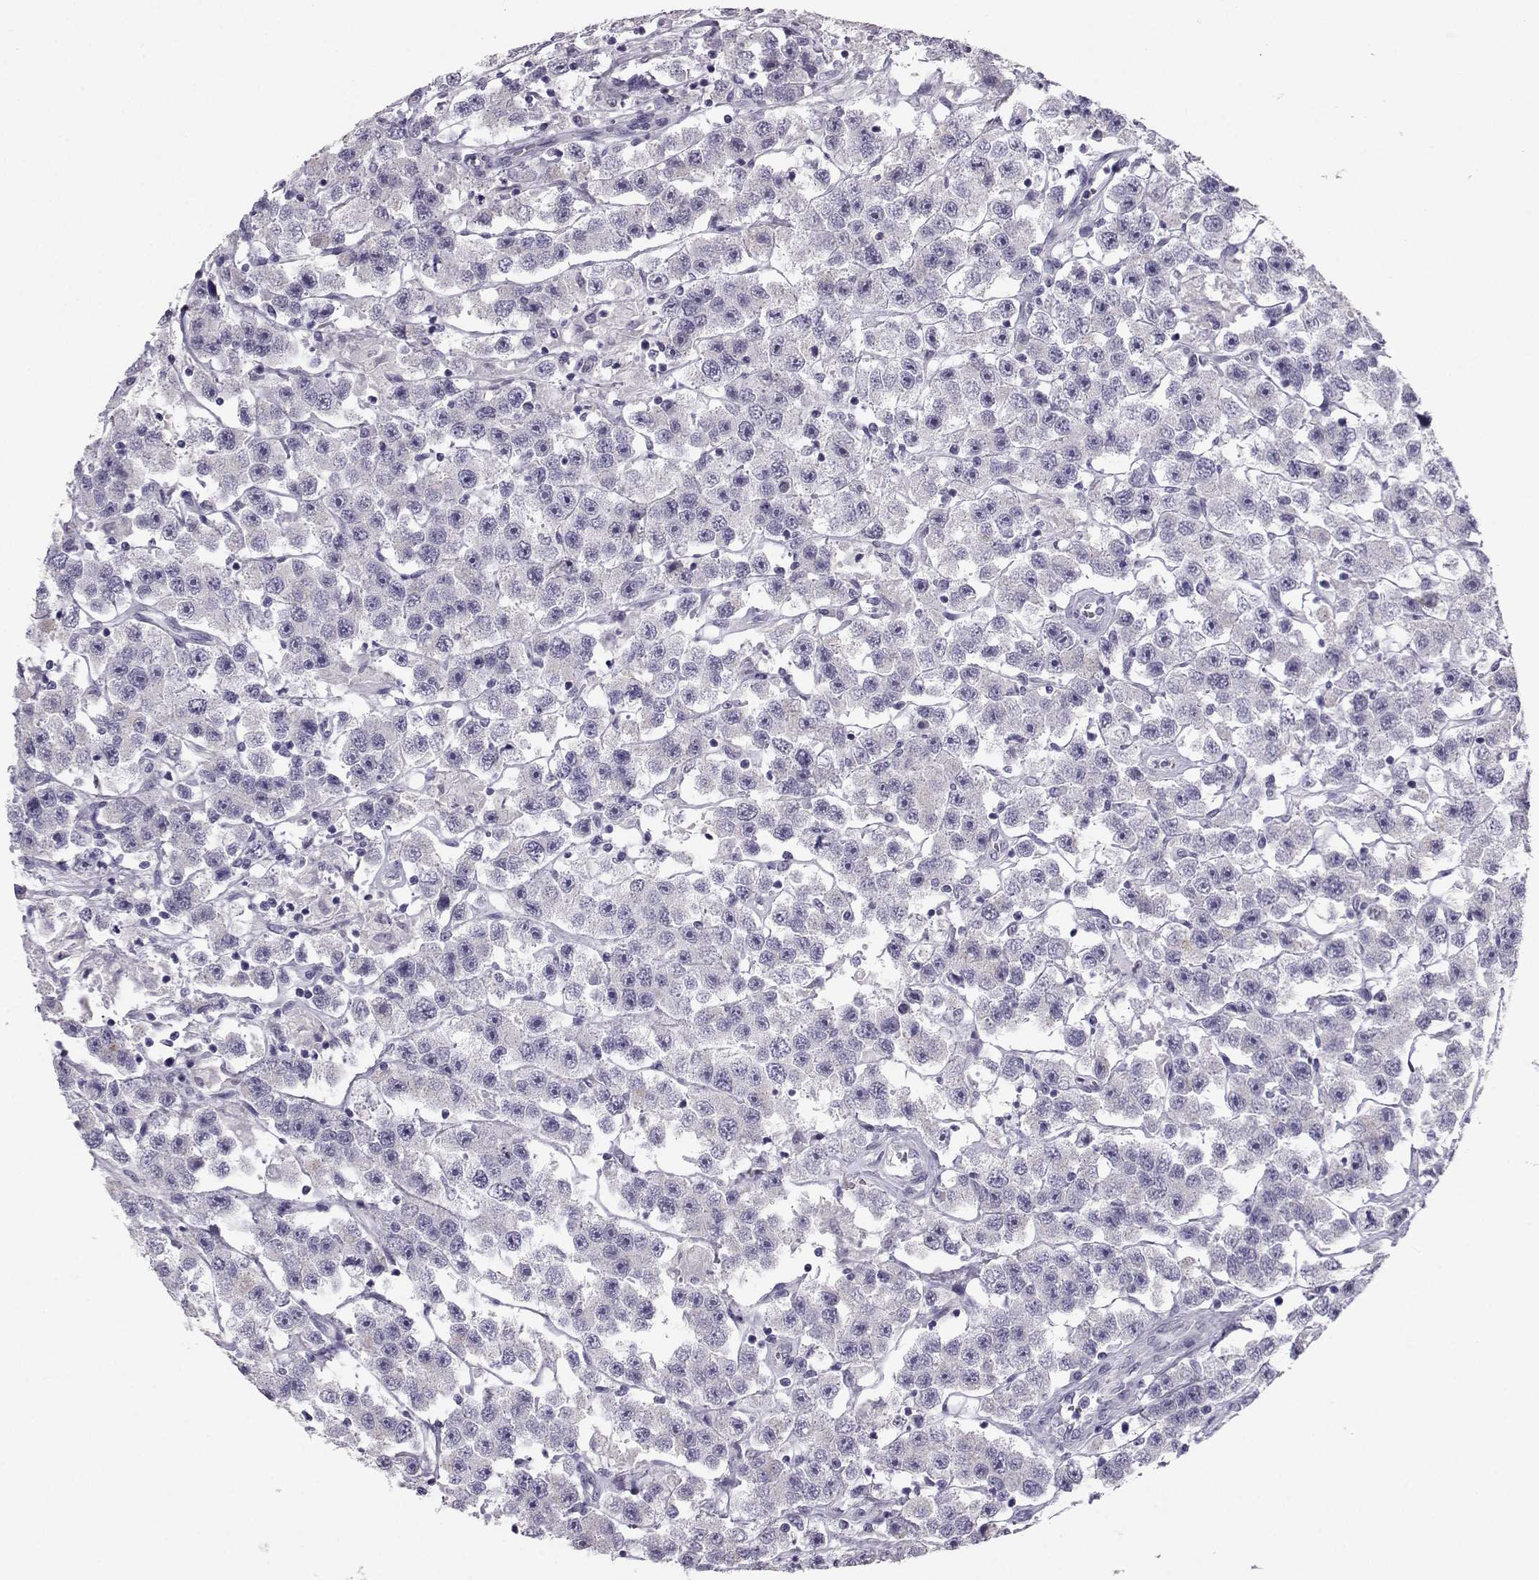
{"staining": {"intensity": "negative", "quantity": "none", "location": "none"}, "tissue": "testis cancer", "cell_type": "Tumor cells", "image_type": "cancer", "snomed": [{"axis": "morphology", "description": "Seminoma, NOS"}, {"axis": "topography", "description": "Testis"}], "caption": "The IHC histopathology image has no significant expression in tumor cells of seminoma (testis) tissue. The staining is performed using DAB (3,3'-diaminobenzidine) brown chromogen with nuclei counter-stained in using hematoxylin.", "gene": "PCSK1N", "patient": {"sex": "male", "age": 45}}